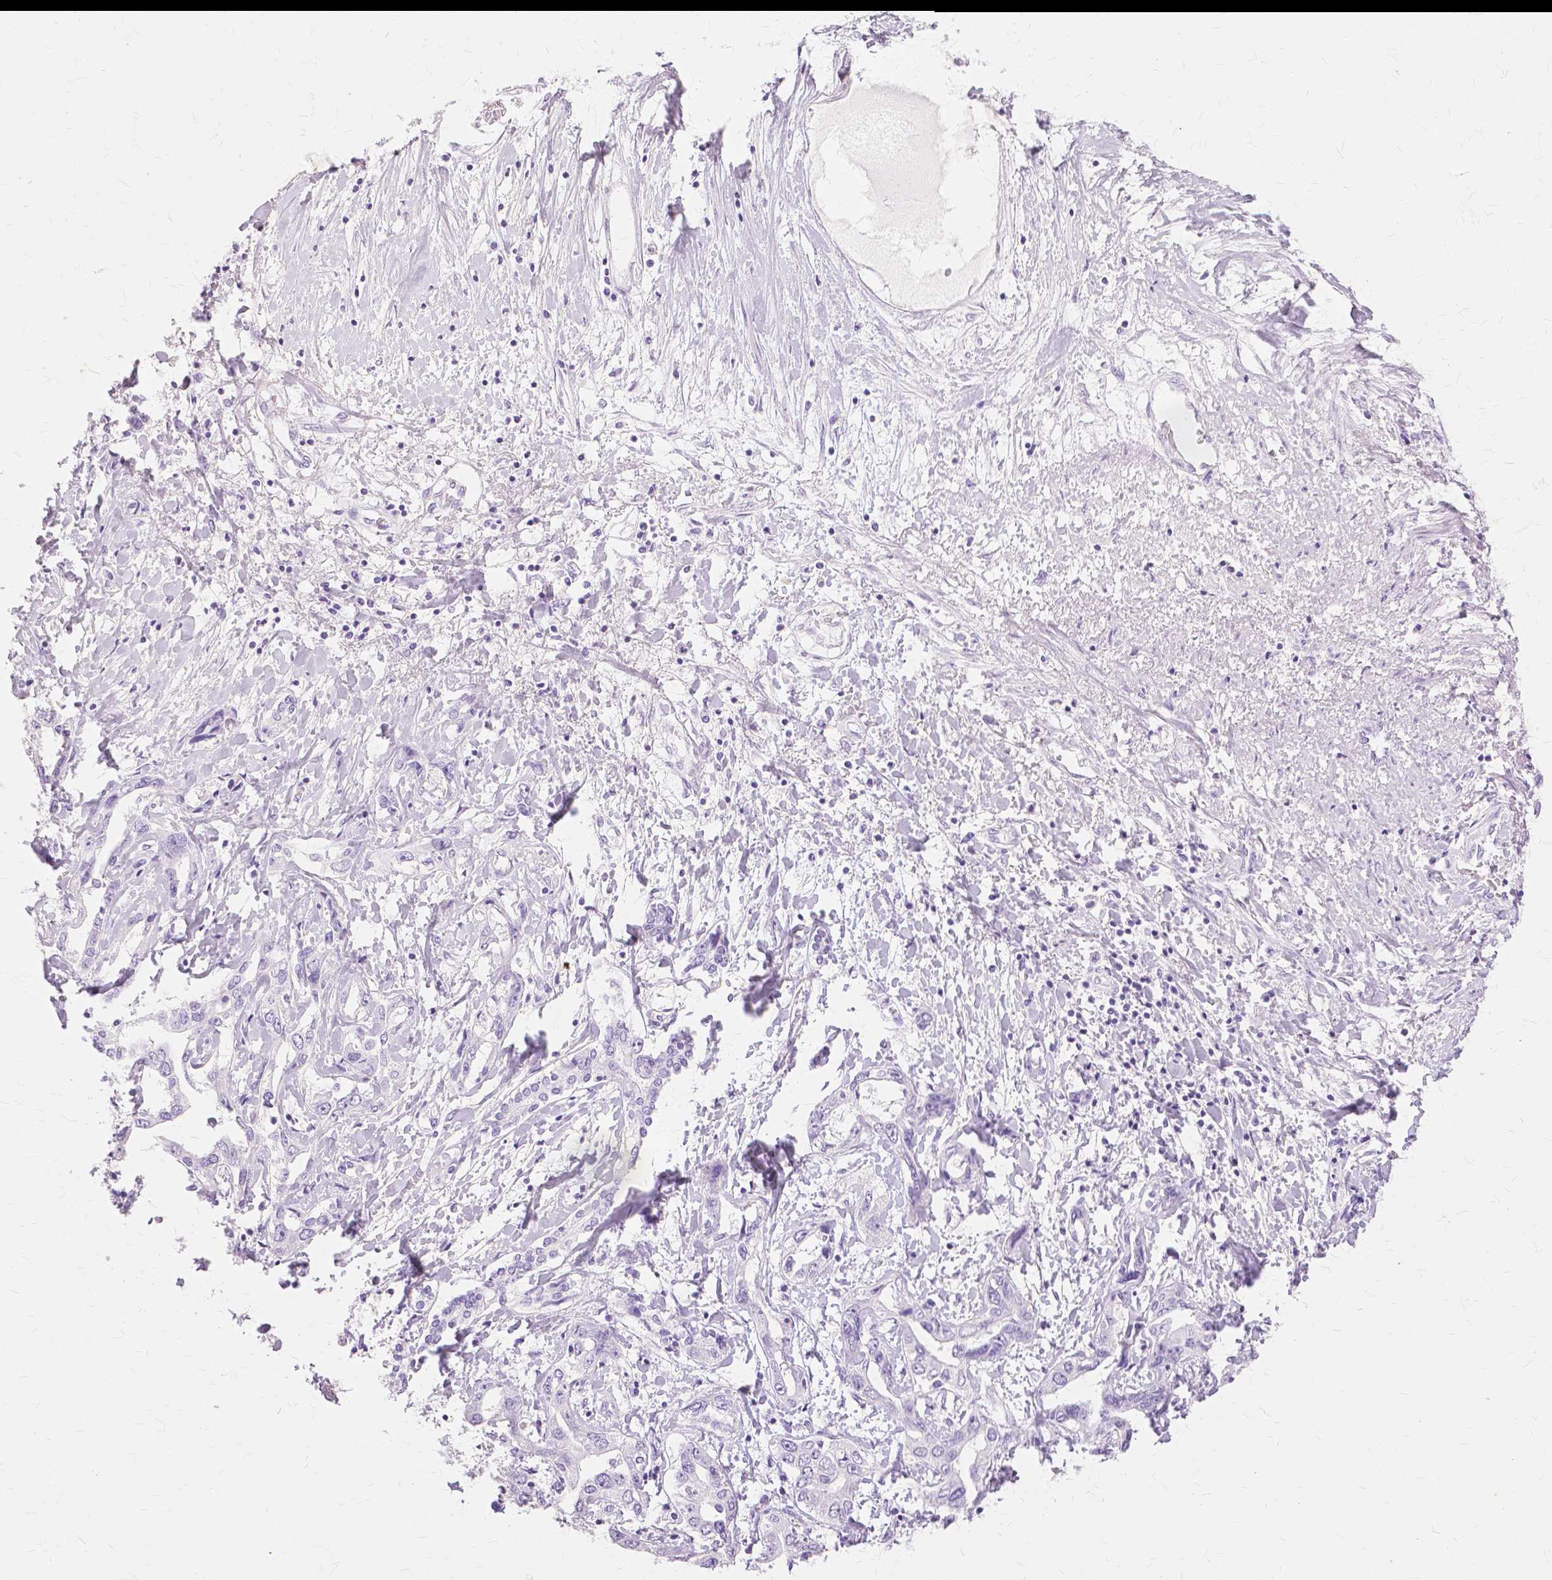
{"staining": {"intensity": "negative", "quantity": "none", "location": "none"}, "tissue": "liver cancer", "cell_type": "Tumor cells", "image_type": "cancer", "snomed": [{"axis": "morphology", "description": "Cholangiocarcinoma"}, {"axis": "topography", "description": "Liver"}], "caption": "DAB immunohistochemical staining of liver cancer (cholangiocarcinoma) demonstrates no significant staining in tumor cells.", "gene": "TGM1", "patient": {"sex": "male", "age": 59}}